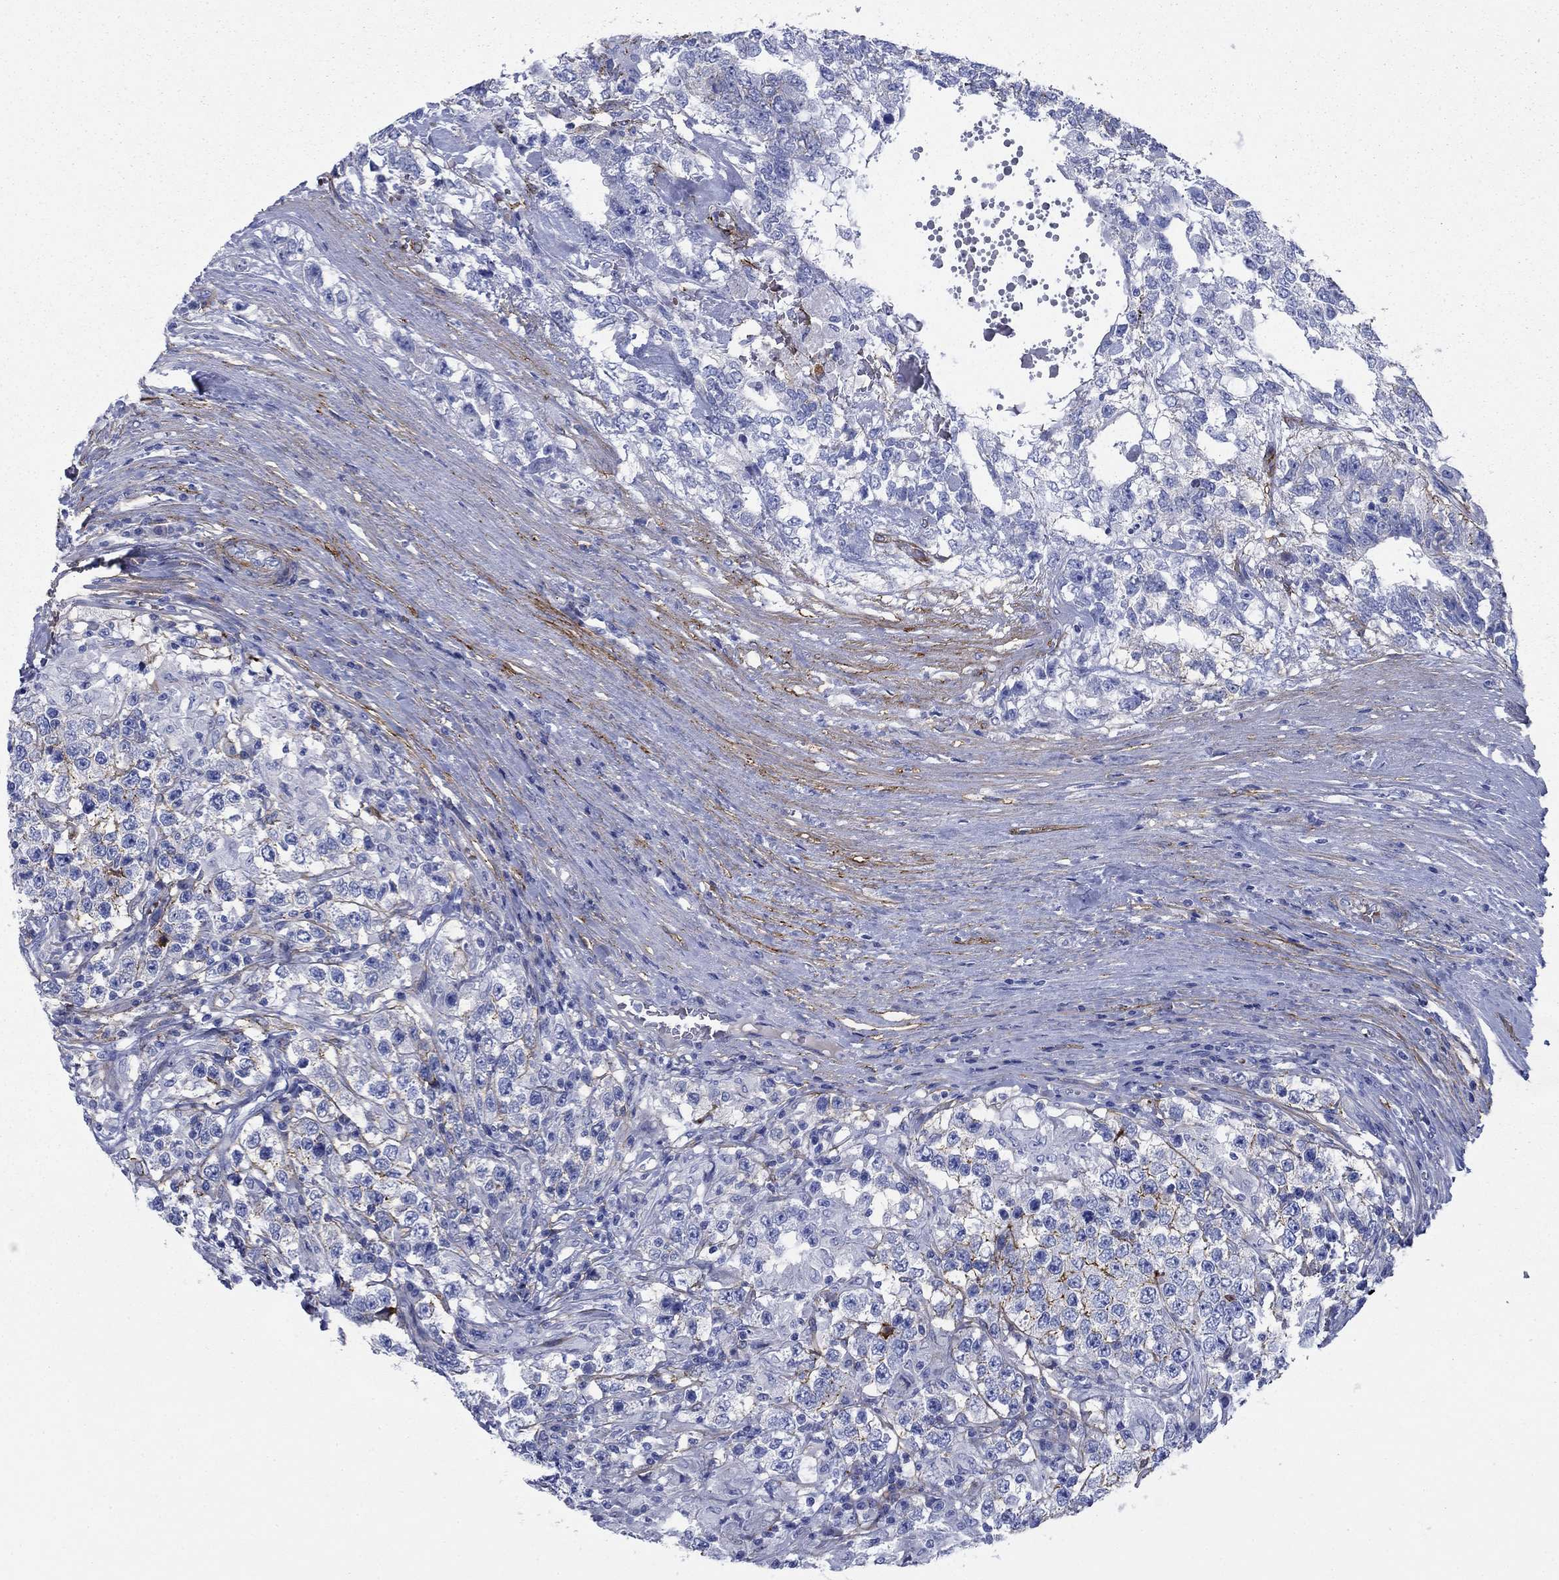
{"staining": {"intensity": "strong", "quantity": "<25%", "location": "cytoplasmic/membranous"}, "tissue": "testis cancer", "cell_type": "Tumor cells", "image_type": "cancer", "snomed": [{"axis": "morphology", "description": "Seminoma, NOS"}, {"axis": "morphology", "description": "Carcinoma, Embryonal, NOS"}, {"axis": "topography", "description": "Testis"}], "caption": "Testis cancer stained with DAB immunohistochemistry displays medium levels of strong cytoplasmic/membranous expression in about <25% of tumor cells.", "gene": "GPC1", "patient": {"sex": "male", "age": 41}}